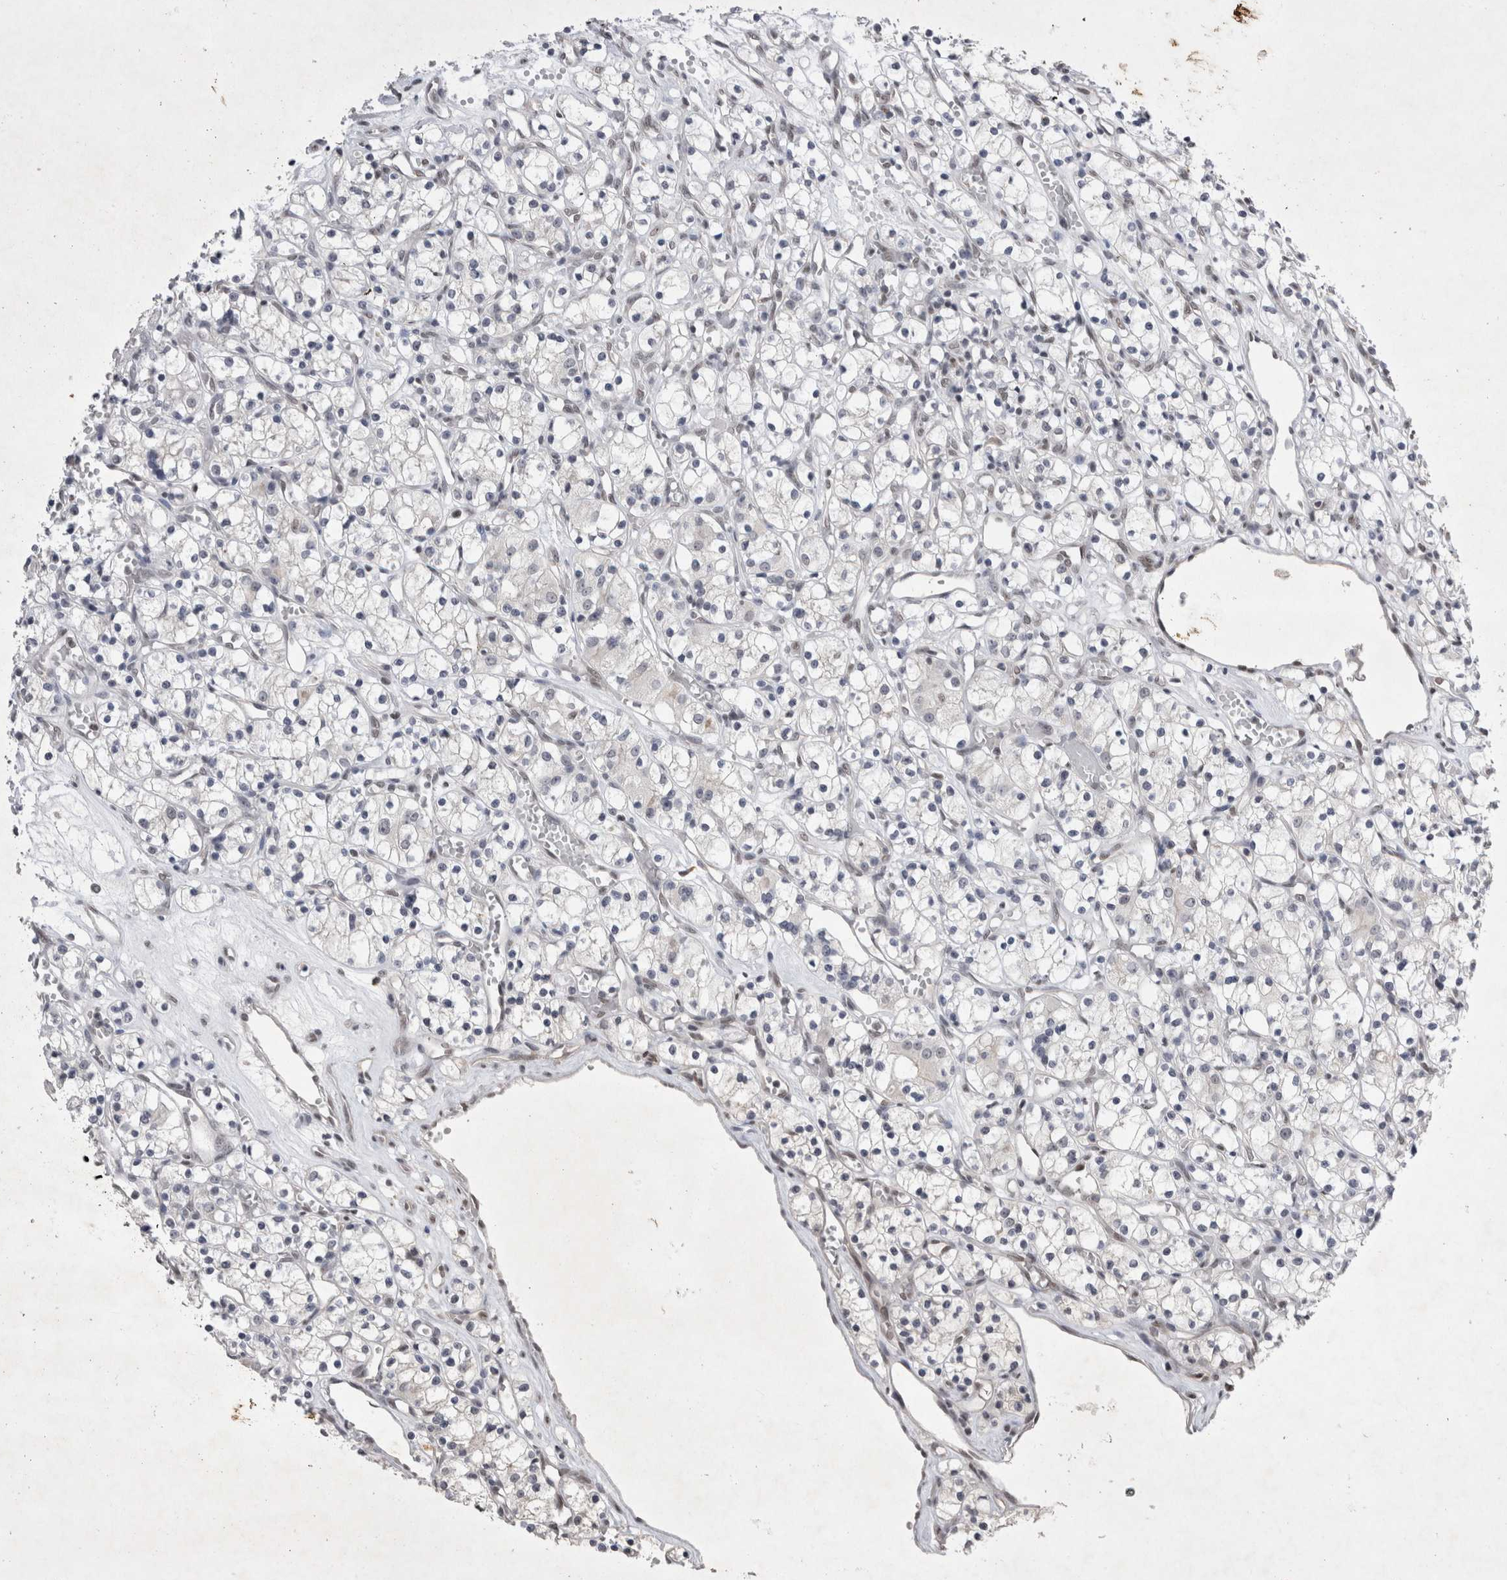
{"staining": {"intensity": "negative", "quantity": "none", "location": "none"}, "tissue": "renal cancer", "cell_type": "Tumor cells", "image_type": "cancer", "snomed": [{"axis": "morphology", "description": "Adenocarcinoma, NOS"}, {"axis": "topography", "description": "Kidney"}], "caption": "Renal cancer (adenocarcinoma) stained for a protein using IHC shows no positivity tumor cells.", "gene": "RBM6", "patient": {"sex": "female", "age": 59}}